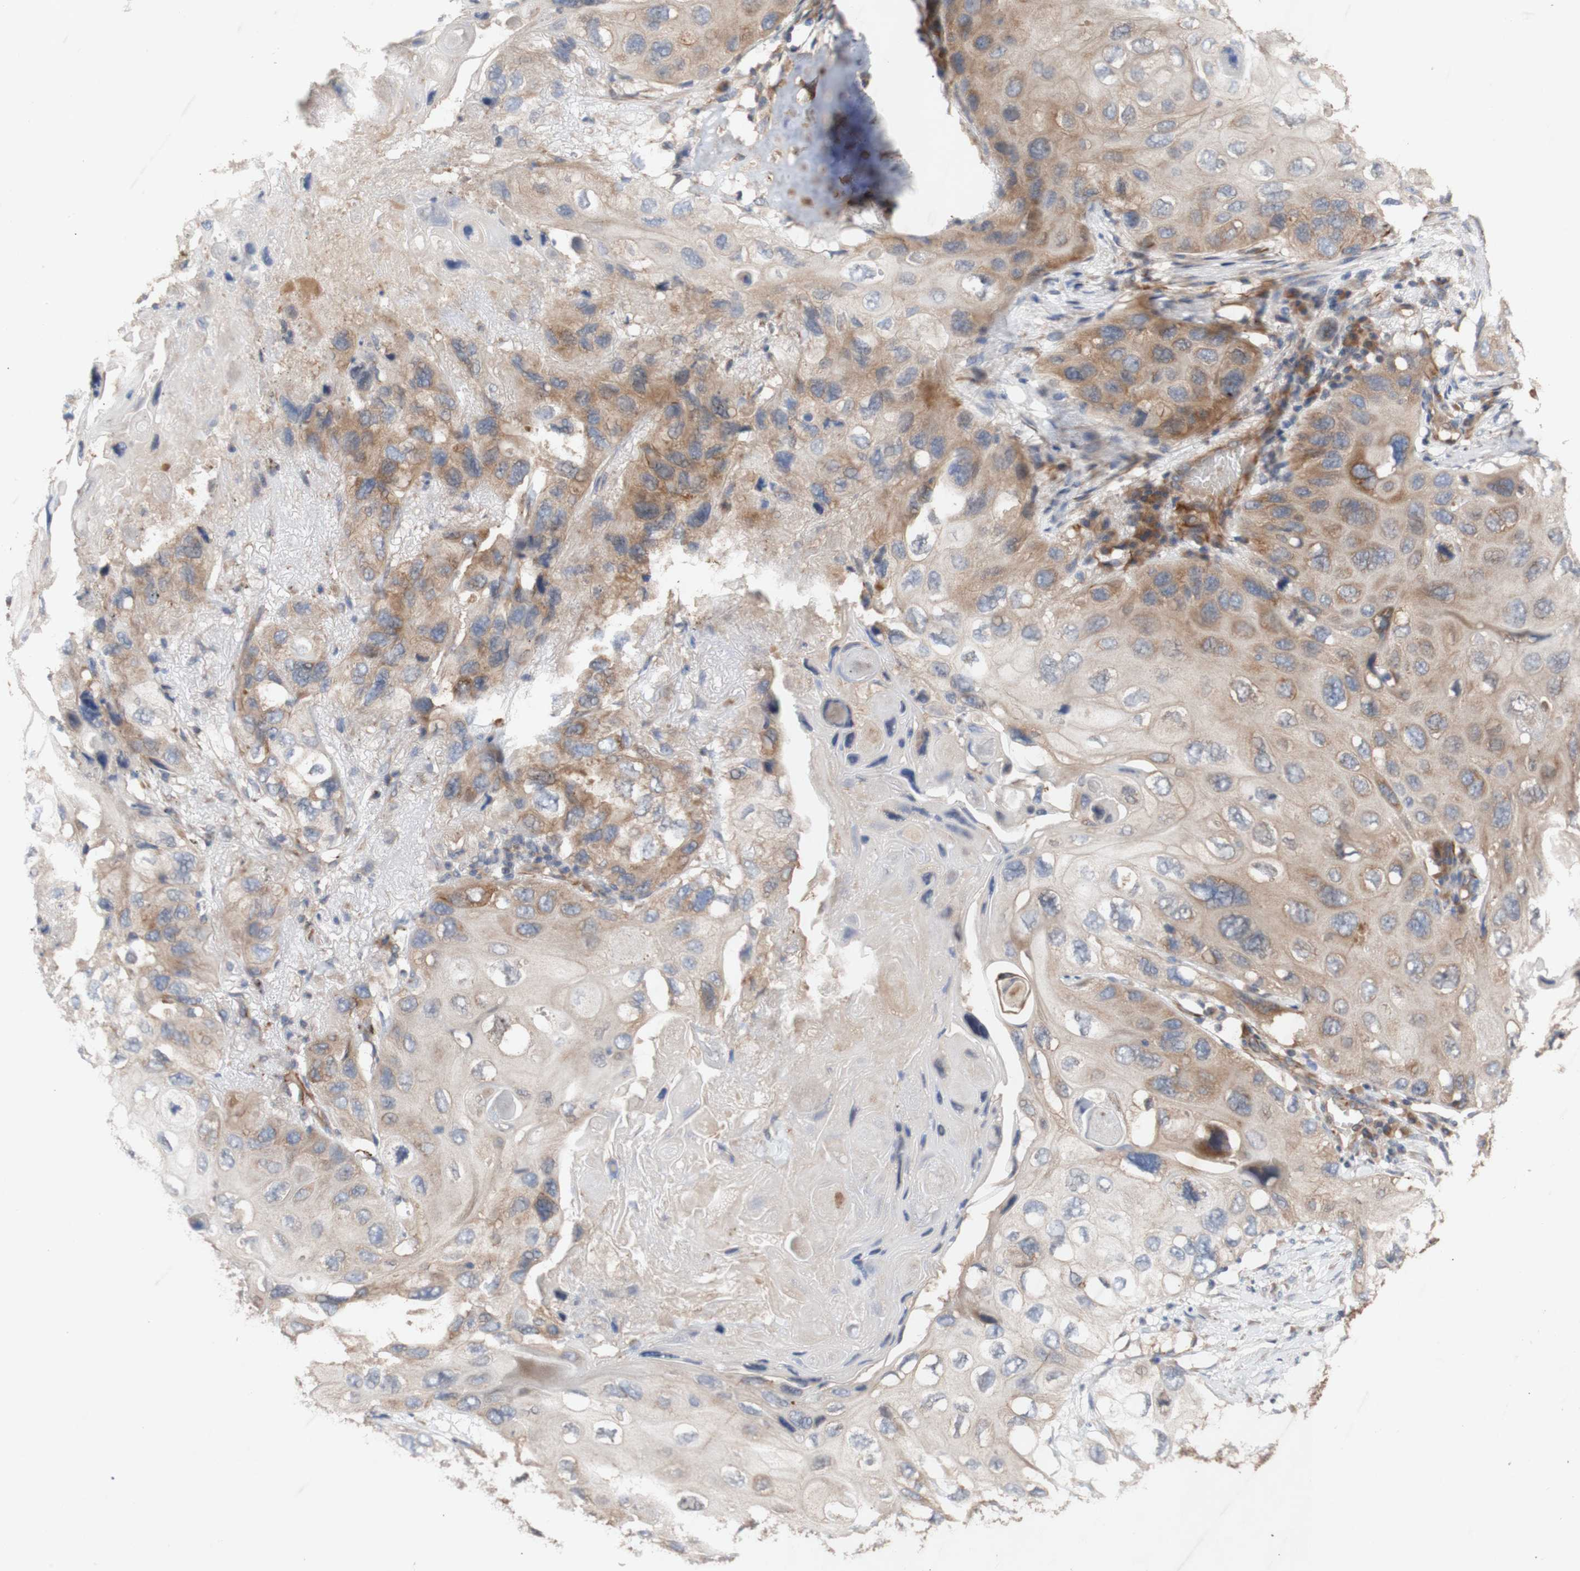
{"staining": {"intensity": "moderate", "quantity": "25%-75%", "location": "cytoplasmic/membranous"}, "tissue": "lung cancer", "cell_type": "Tumor cells", "image_type": "cancer", "snomed": [{"axis": "morphology", "description": "Squamous cell carcinoma, NOS"}, {"axis": "topography", "description": "Lung"}], "caption": "Moderate cytoplasmic/membranous positivity for a protein is appreciated in approximately 25%-75% of tumor cells of squamous cell carcinoma (lung) using immunohistochemistry.", "gene": "EIF2S3", "patient": {"sex": "female", "age": 73}}